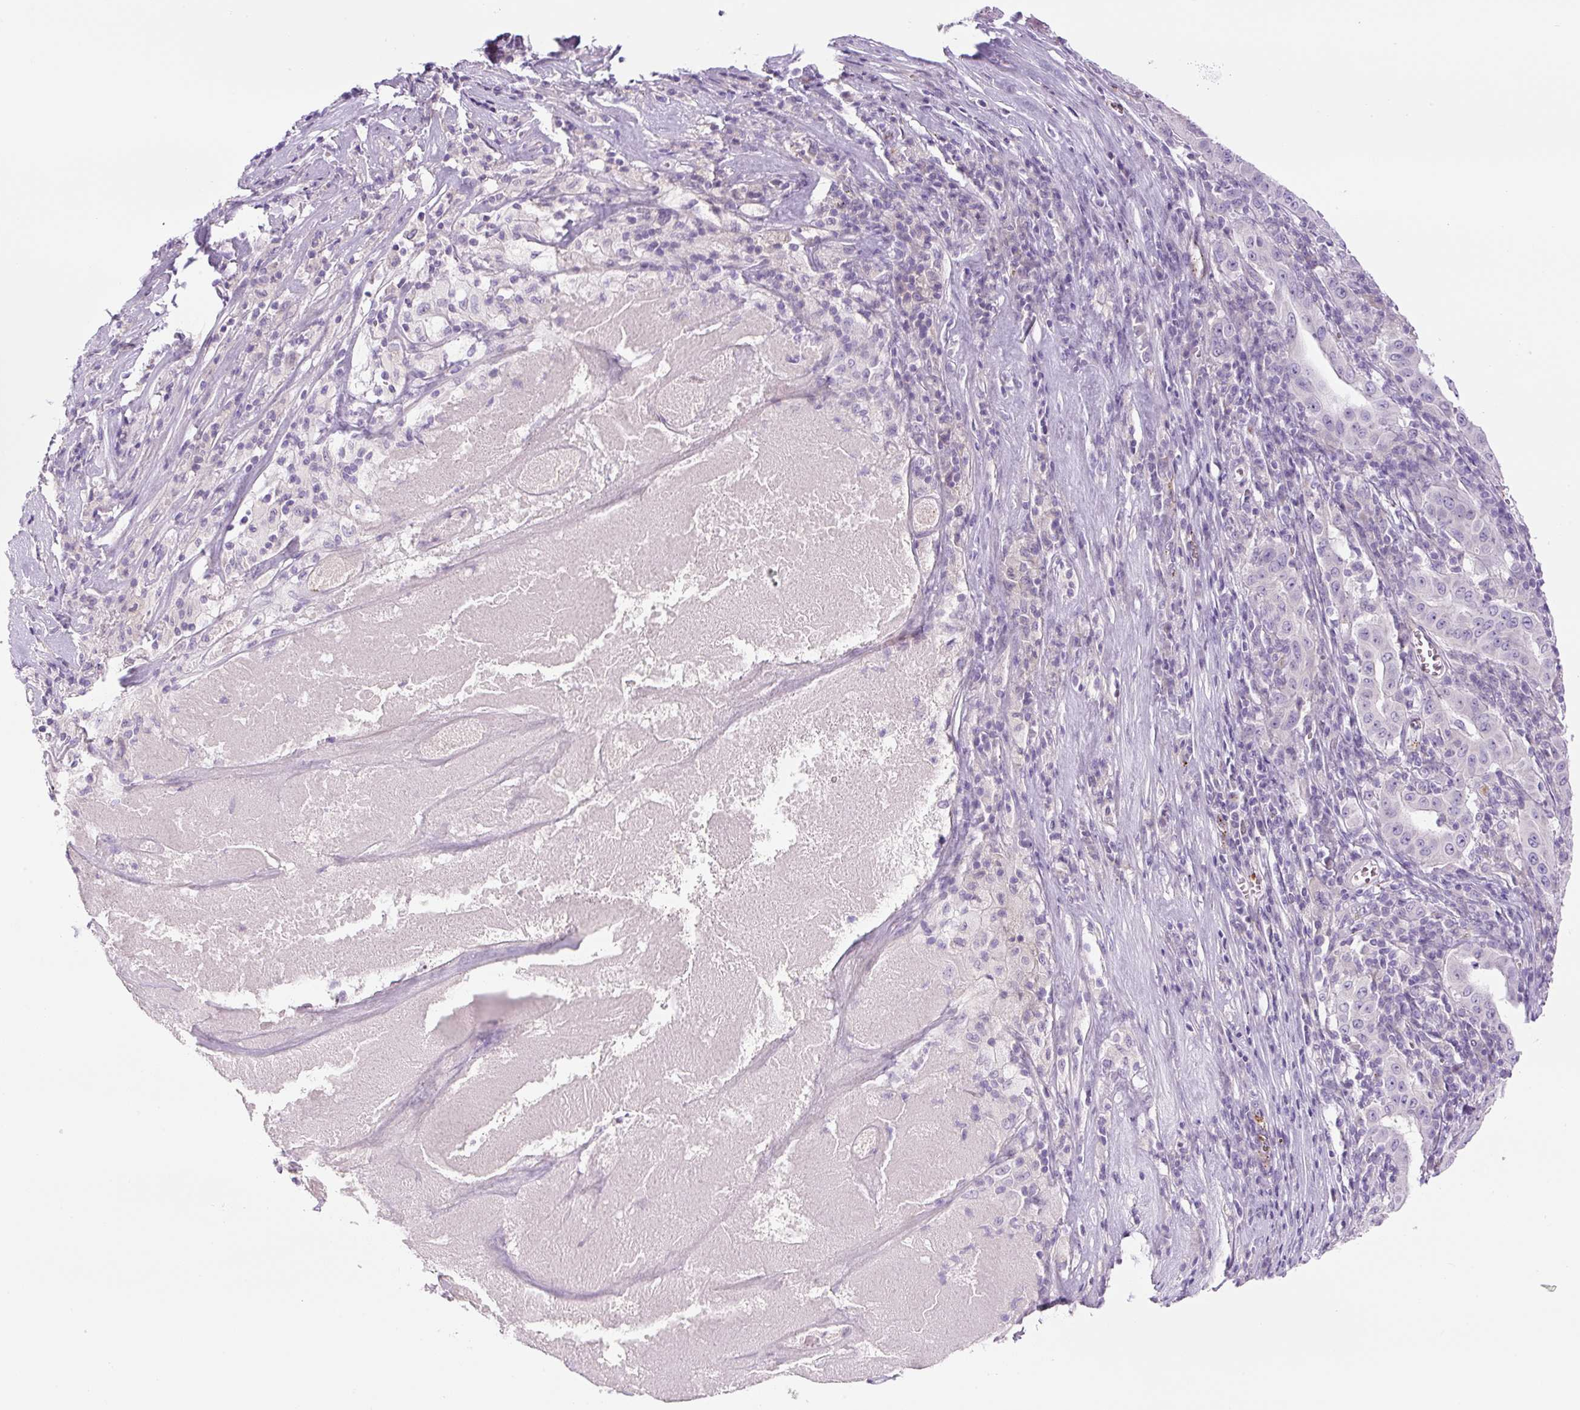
{"staining": {"intensity": "negative", "quantity": "none", "location": "none"}, "tissue": "pancreatic cancer", "cell_type": "Tumor cells", "image_type": "cancer", "snomed": [{"axis": "morphology", "description": "Adenocarcinoma, NOS"}, {"axis": "topography", "description": "Pancreas"}], "caption": "Immunohistochemistry (IHC) of human adenocarcinoma (pancreatic) shows no expression in tumor cells.", "gene": "RSPO4", "patient": {"sex": "male", "age": 63}}